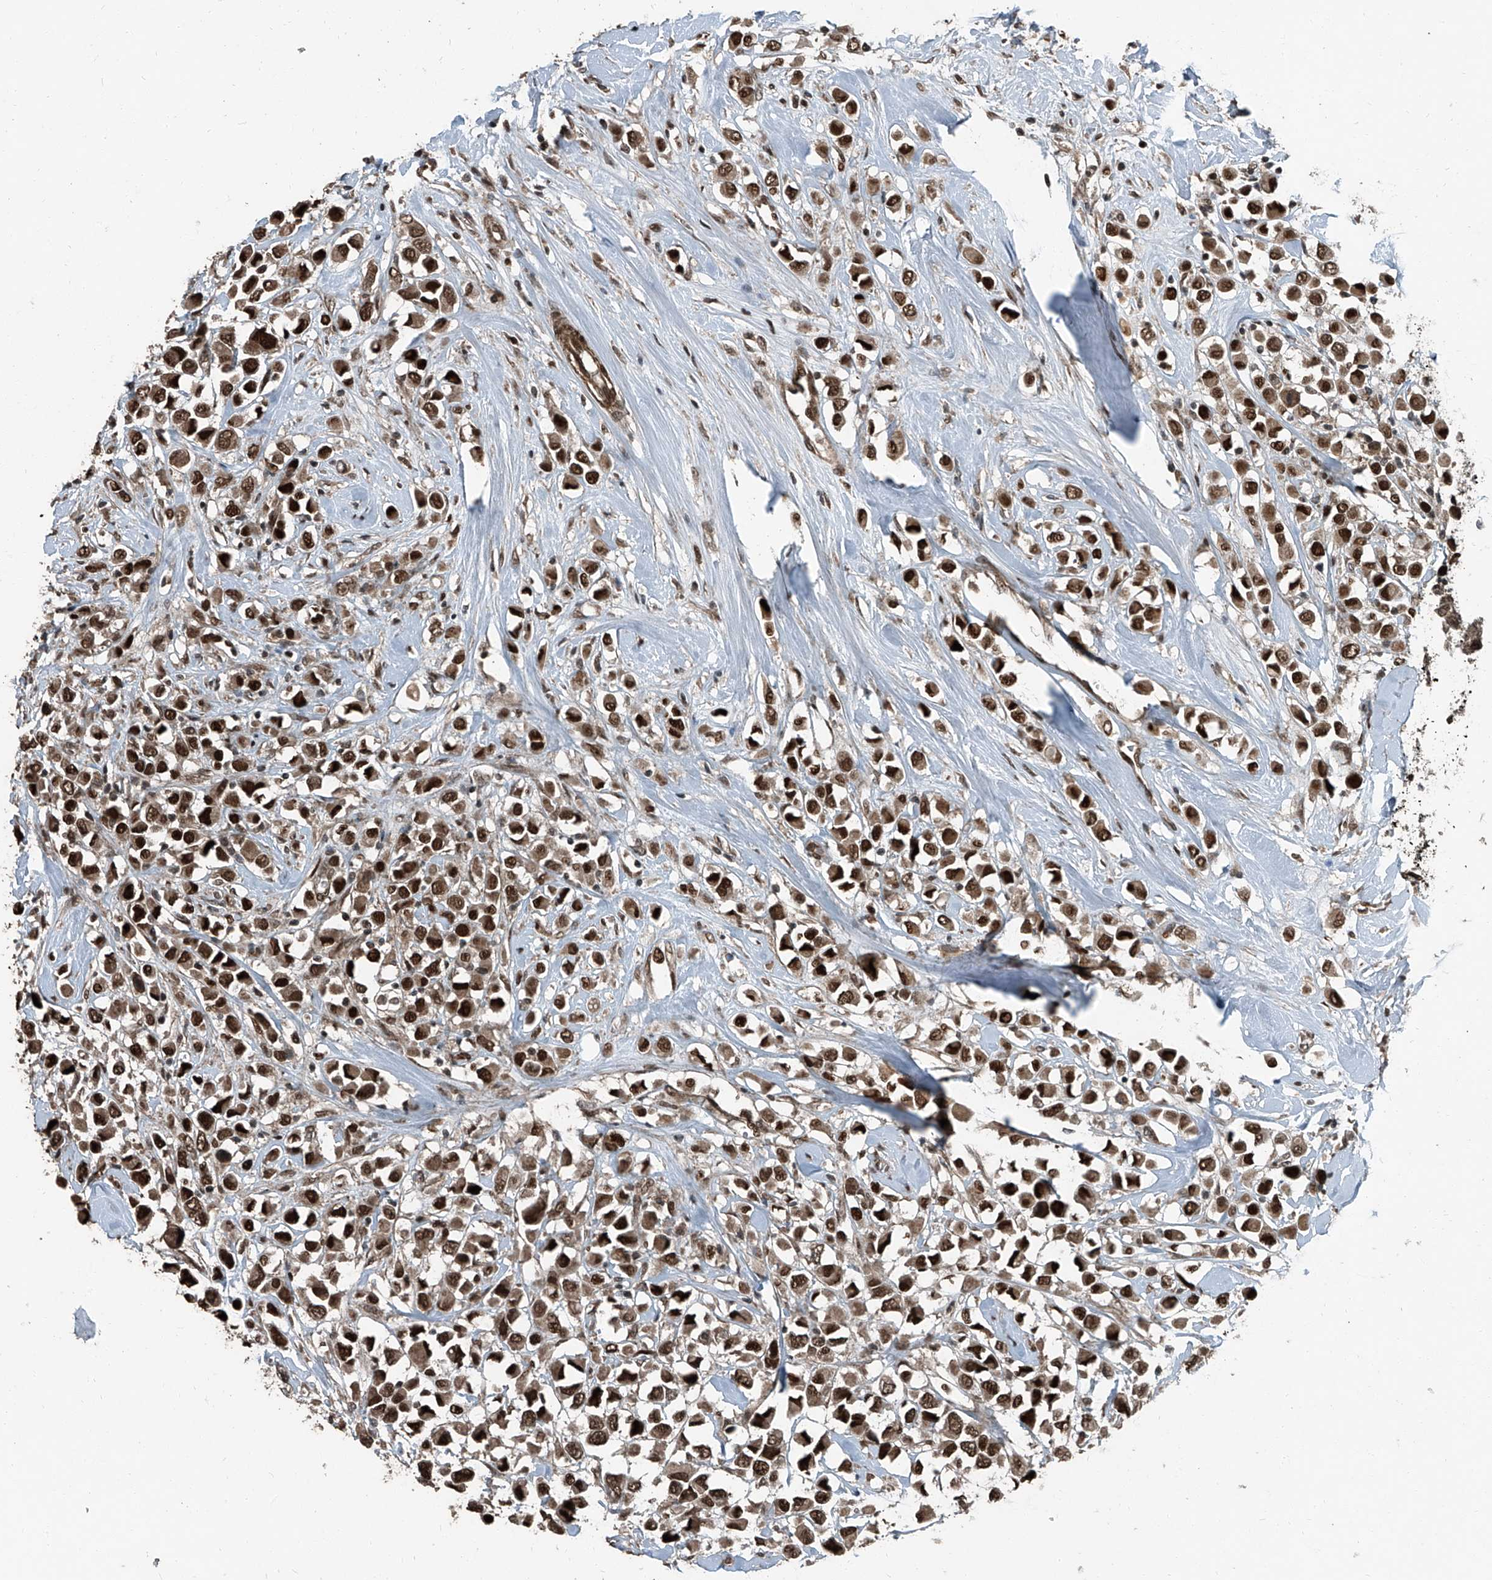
{"staining": {"intensity": "moderate", "quantity": ">75%", "location": "cytoplasmic/membranous,nuclear"}, "tissue": "breast cancer", "cell_type": "Tumor cells", "image_type": "cancer", "snomed": [{"axis": "morphology", "description": "Duct carcinoma"}, {"axis": "topography", "description": "Breast"}], "caption": "Breast cancer tissue exhibits moderate cytoplasmic/membranous and nuclear positivity in about >75% of tumor cells", "gene": "ZNF570", "patient": {"sex": "female", "age": 61}}